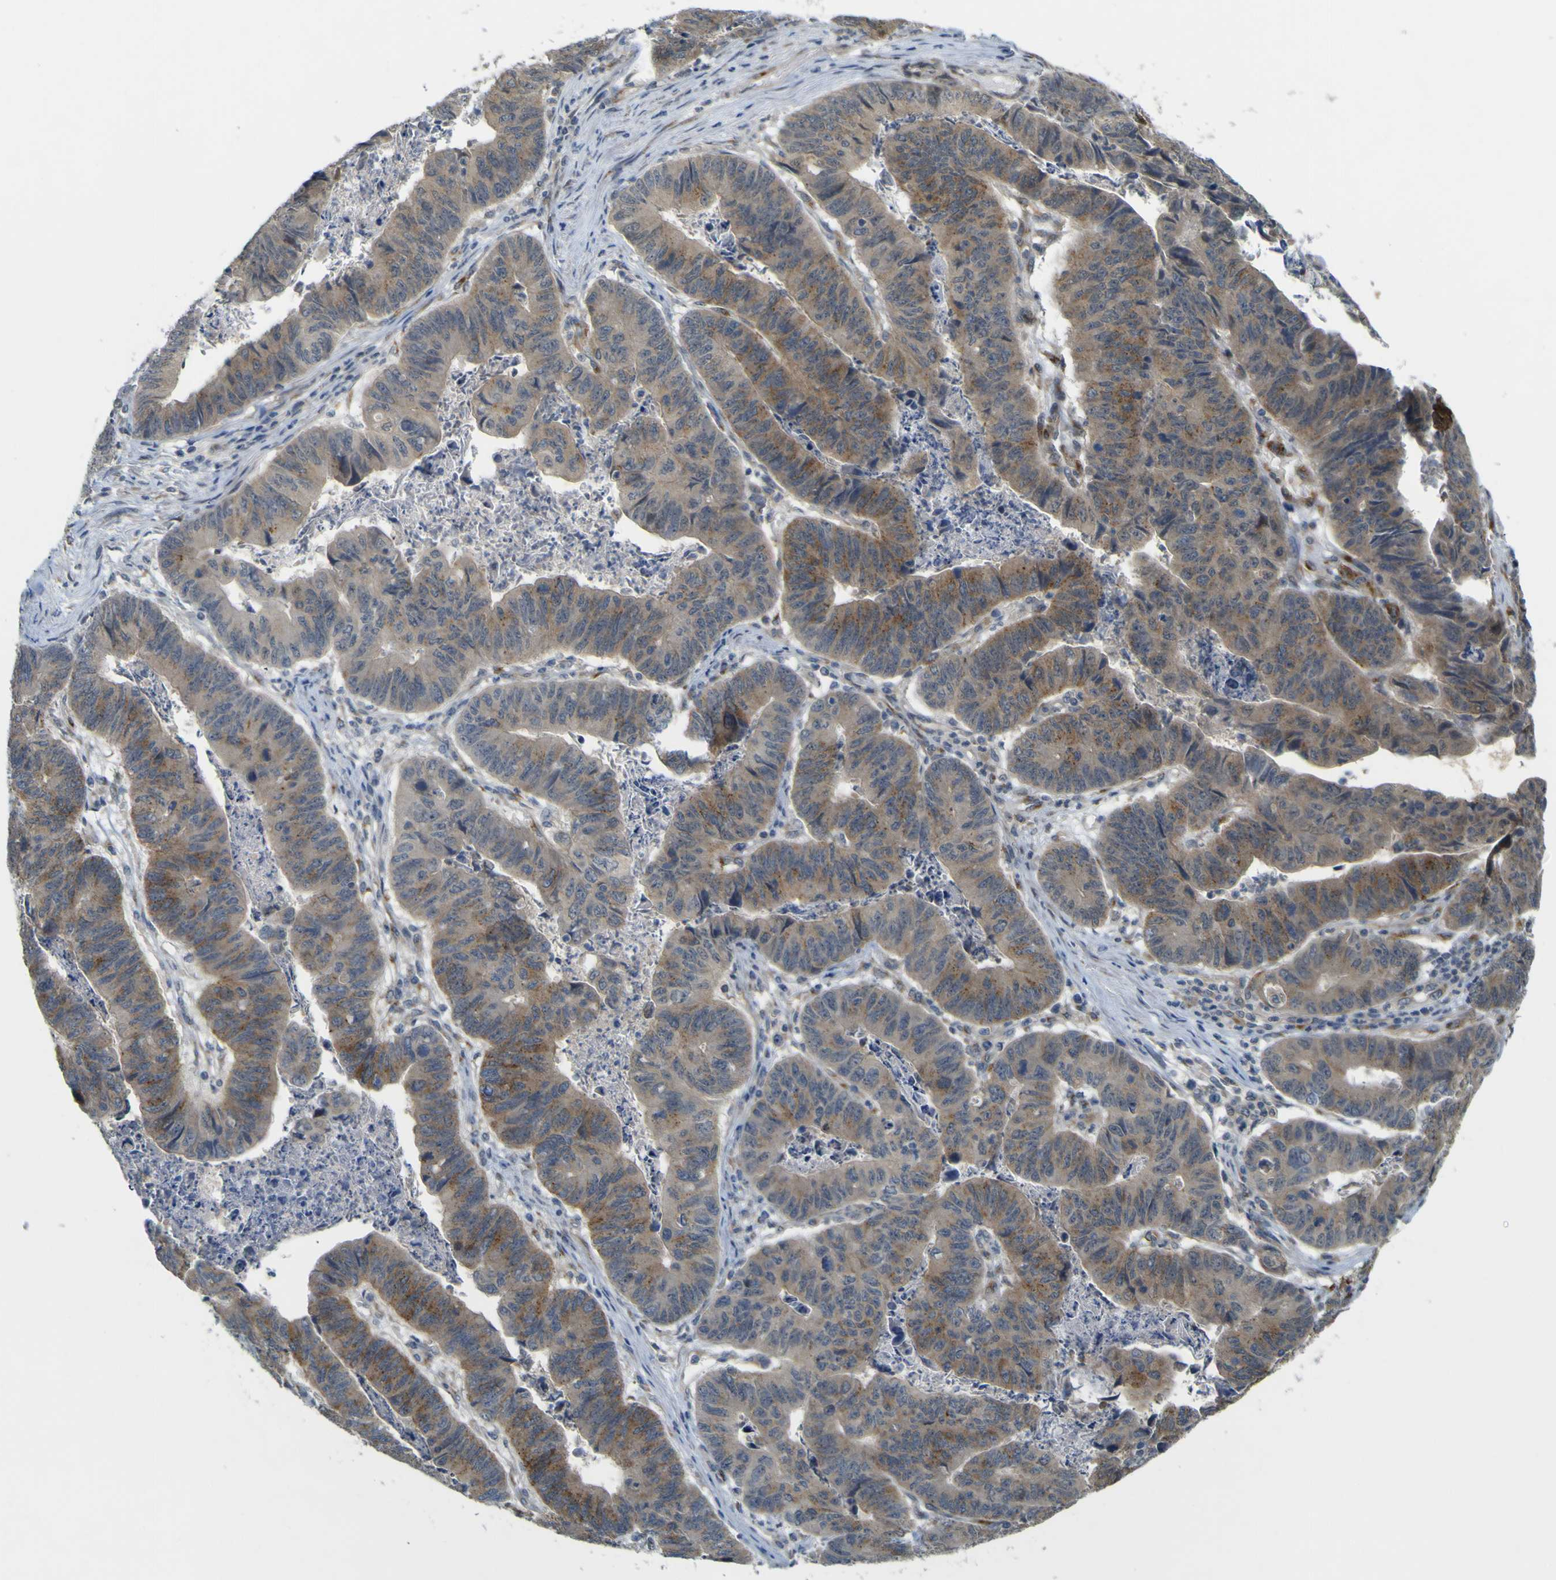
{"staining": {"intensity": "moderate", "quantity": "<25%", "location": "cytoplasmic/membranous"}, "tissue": "stomach cancer", "cell_type": "Tumor cells", "image_type": "cancer", "snomed": [{"axis": "morphology", "description": "Adenocarcinoma, NOS"}, {"axis": "topography", "description": "Stomach, lower"}], "caption": "IHC histopathology image of neoplastic tissue: stomach cancer (adenocarcinoma) stained using immunohistochemistry reveals low levels of moderate protein expression localized specifically in the cytoplasmic/membranous of tumor cells, appearing as a cytoplasmic/membranous brown color.", "gene": "IGF2R", "patient": {"sex": "male", "age": 77}}